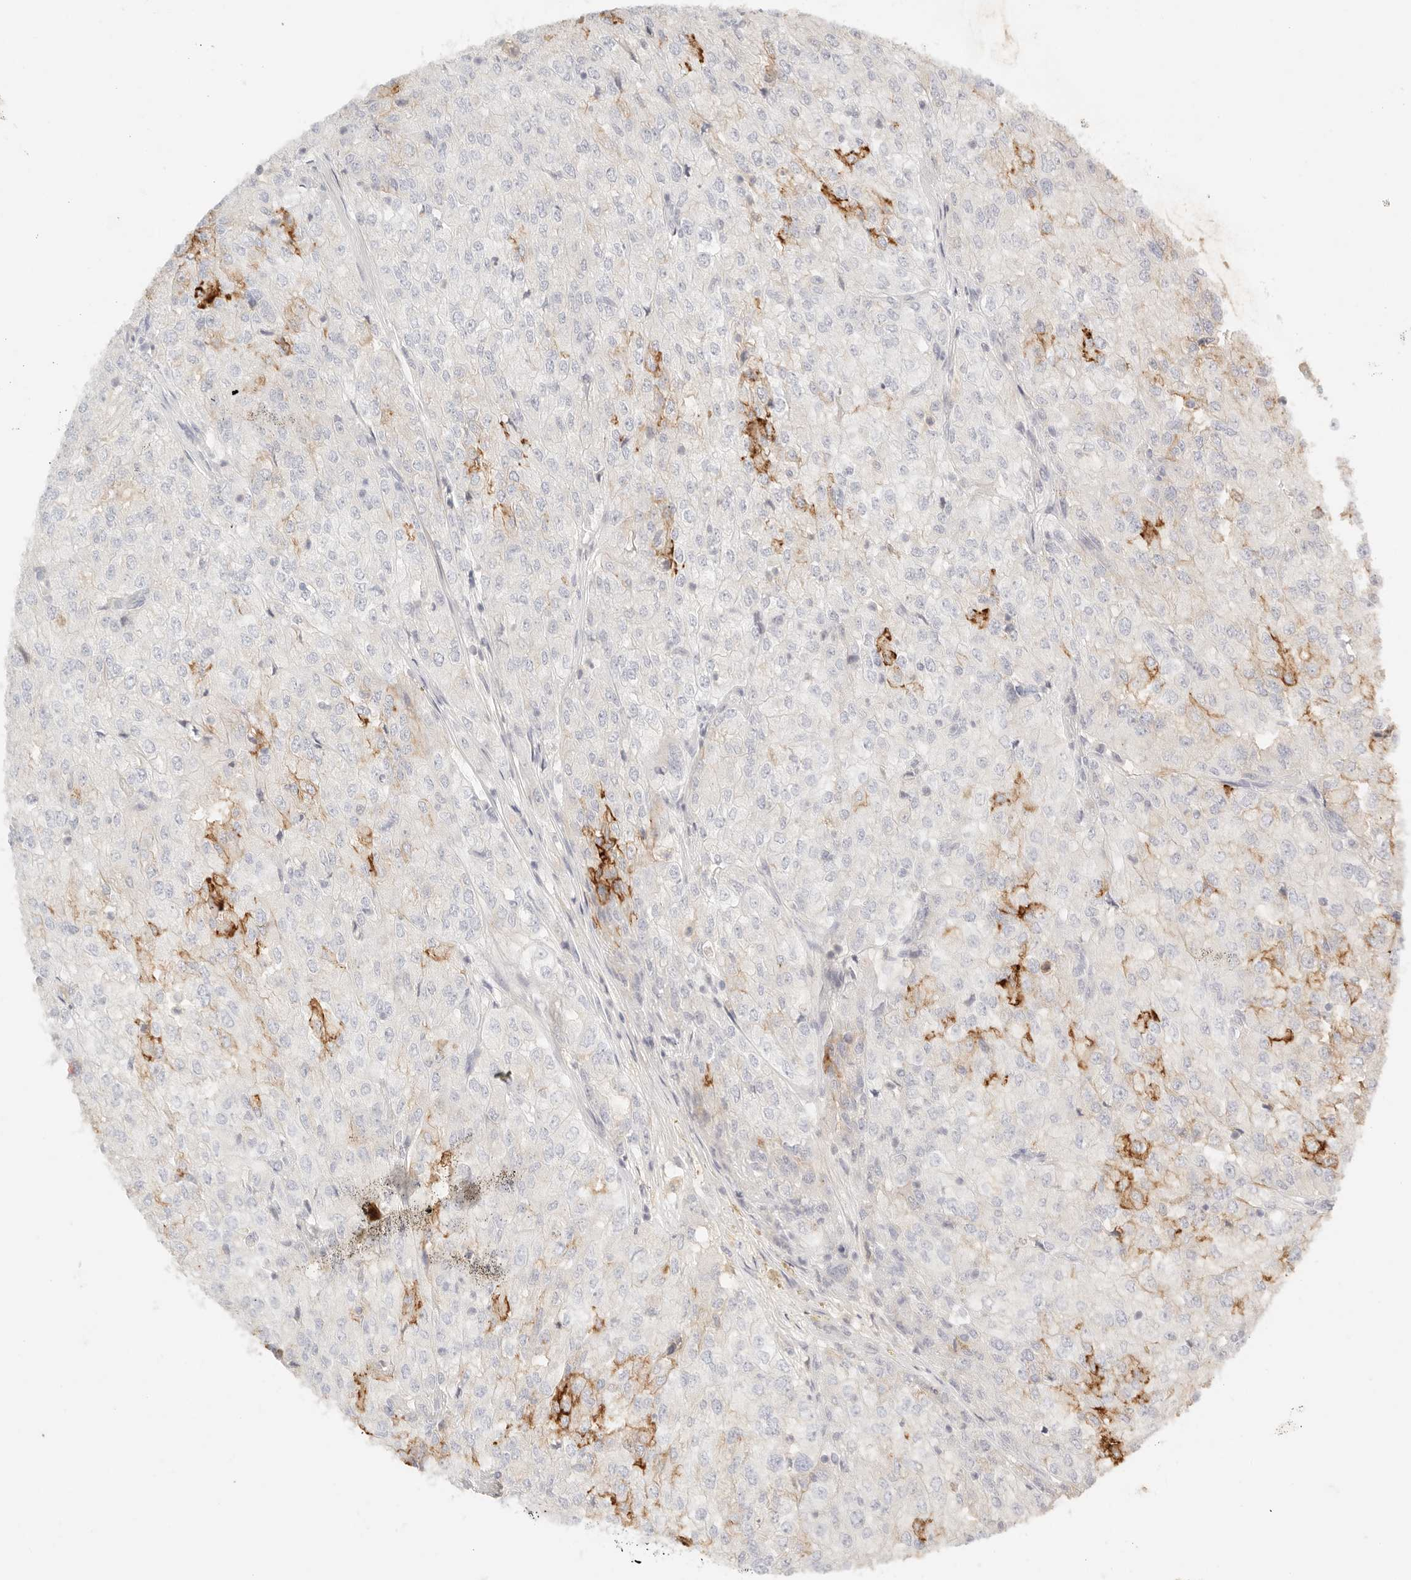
{"staining": {"intensity": "moderate", "quantity": "<25%", "location": "cytoplasmic/membranous"}, "tissue": "renal cancer", "cell_type": "Tumor cells", "image_type": "cancer", "snomed": [{"axis": "morphology", "description": "Adenocarcinoma, NOS"}, {"axis": "topography", "description": "Kidney"}], "caption": "Protein expression analysis of renal cancer (adenocarcinoma) exhibits moderate cytoplasmic/membranous positivity in about <25% of tumor cells.", "gene": "CEP120", "patient": {"sex": "female", "age": 54}}